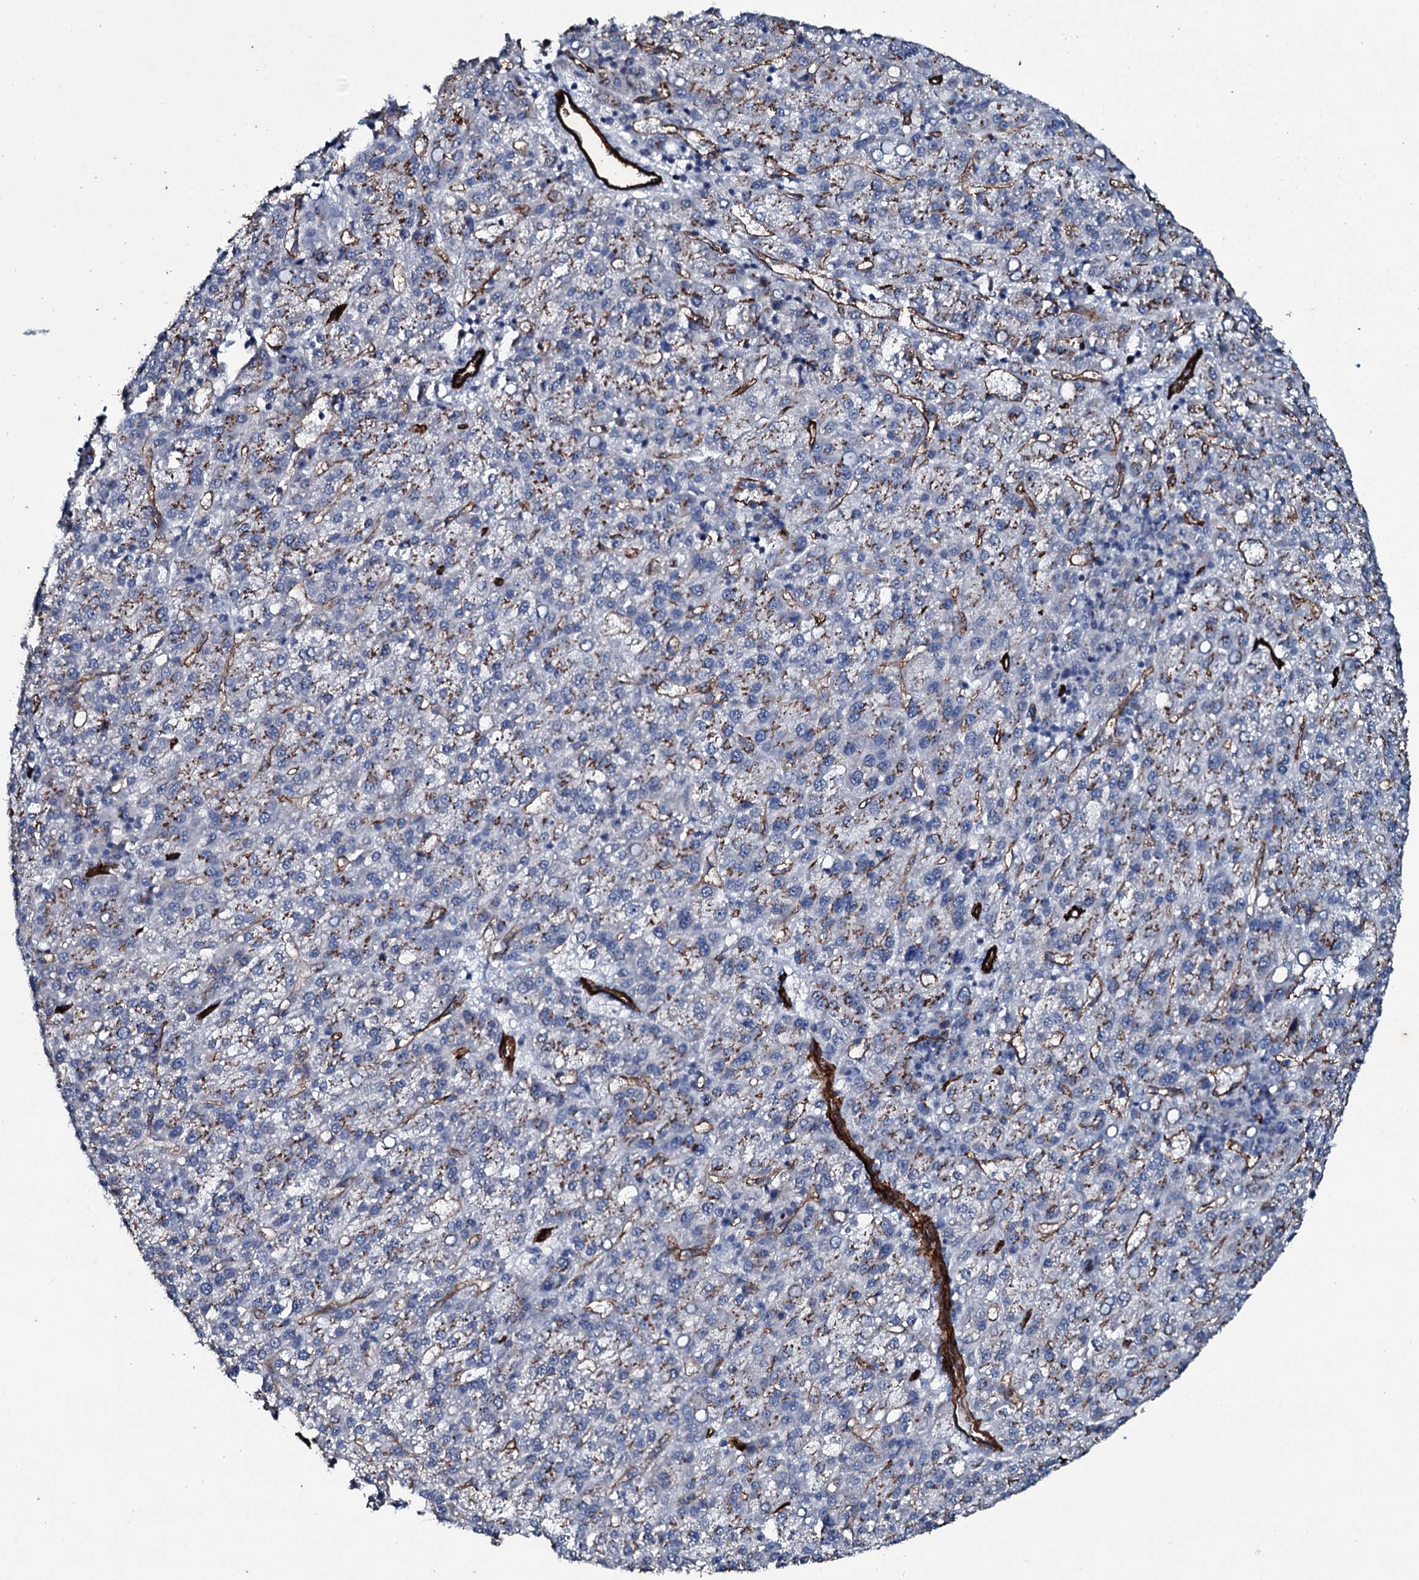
{"staining": {"intensity": "moderate", "quantity": "25%-75%", "location": "cytoplasmic/membranous"}, "tissue": "liver cancer", "cell_type": "Tumor cells", "image_type": "cancer", "snomed": [{"axis": "morphology", "description": "Carcinoma, Hepatocellular, NOS"}, {"axis": "topography", "description": "Liver"}], "caption": "Immunohistochemistry of human hepatocellular carcinoma (liver) demonstrates medium levels of moderate cytoplasmic/membranous staining in about 25%-75% of tumor cells.", "gene": "CLEC14A", "patient": {"sex": "female", "age": 58}}